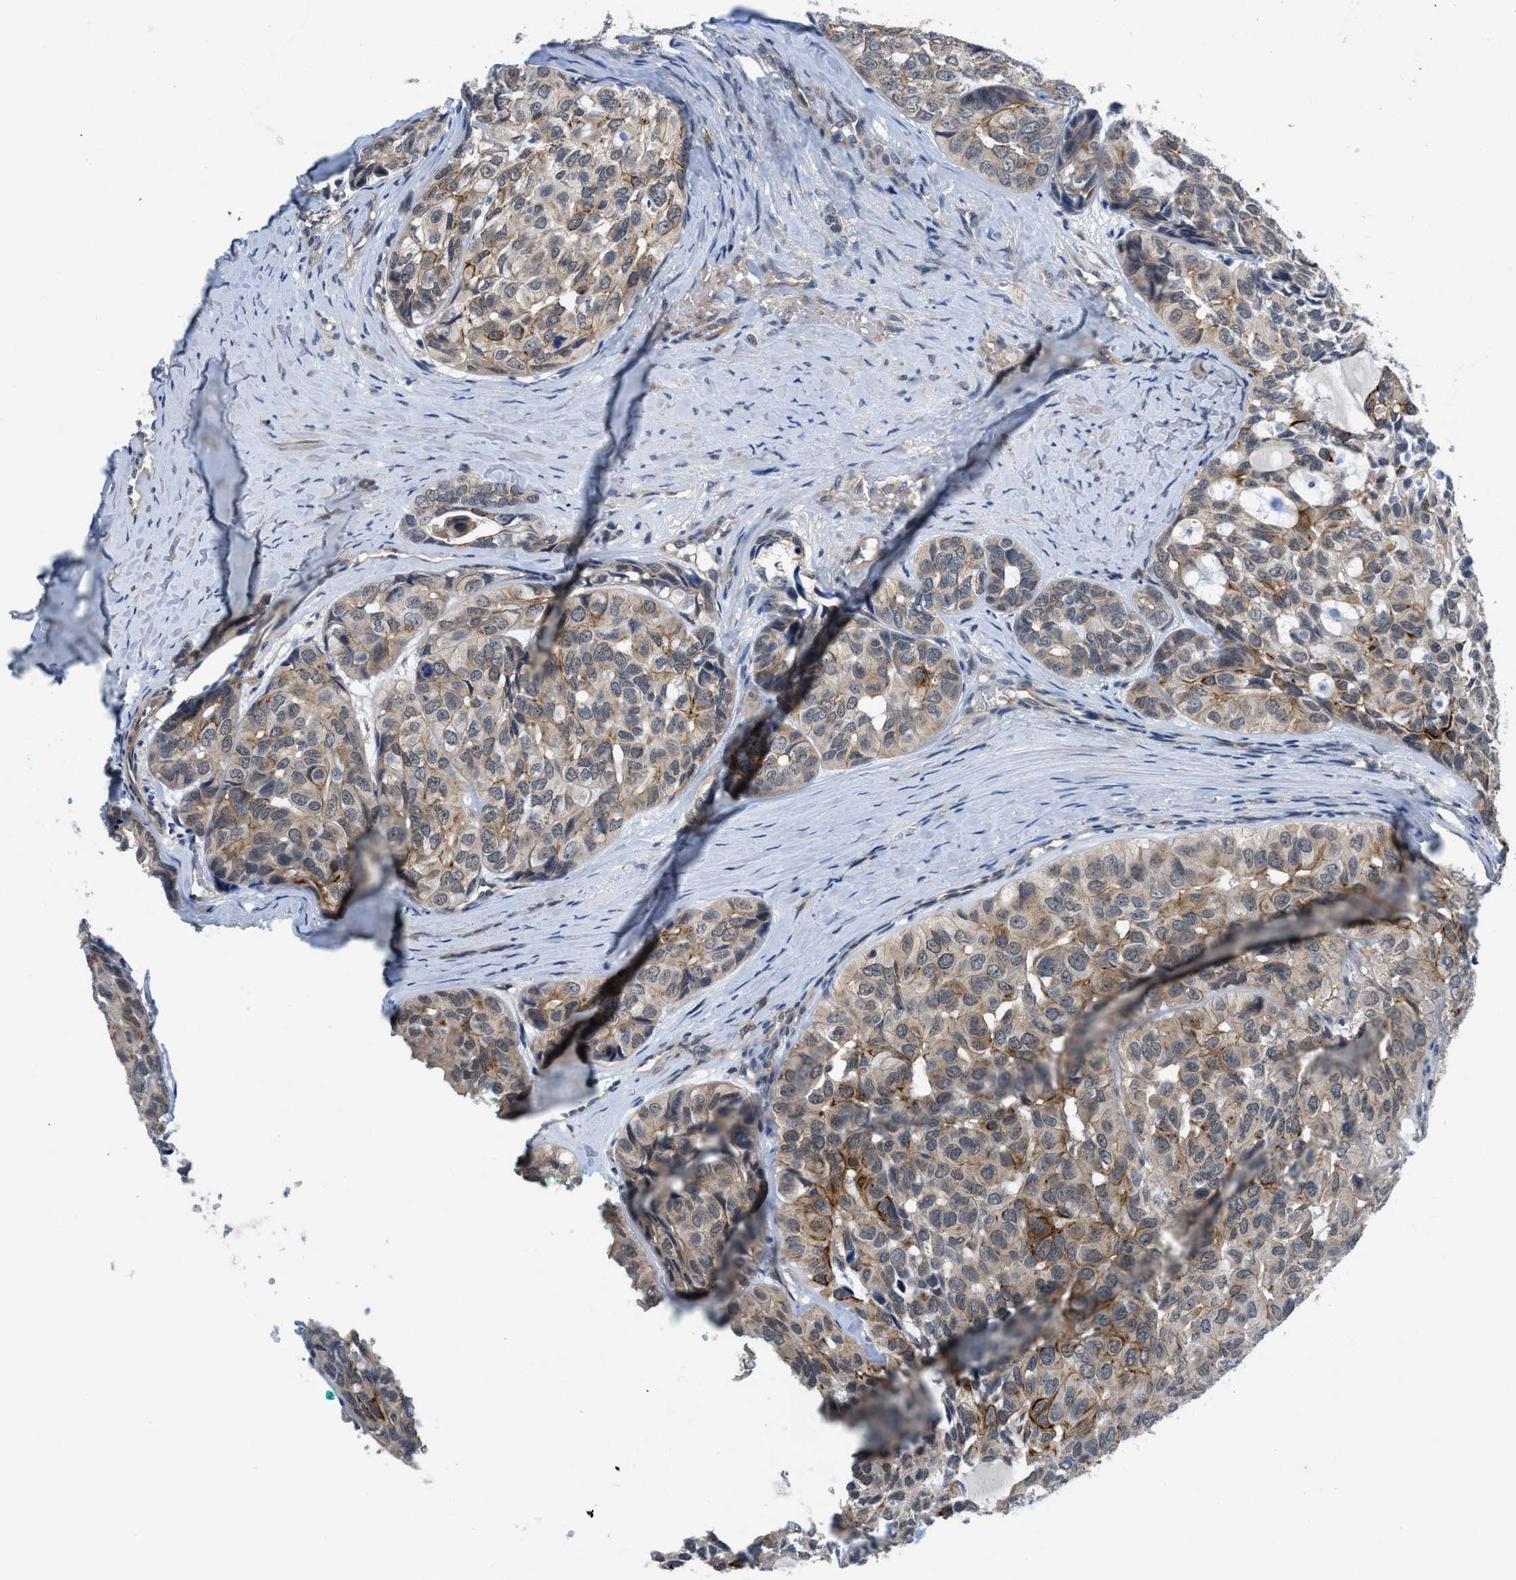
{"staining": {"intensity": "weak", "quantity": ">75%", "location": "cytoplasmic/membranous"}, "tissue": "head and neck cancer", "cell_type": "Tumor cells", "image_type": "cancer", "snomed": [{"axis": "morphology", "description": "Adenocarcinoma, NOS"}, {"axis": "topography", "description": "Salivary gland, NOS"}, {"axis": "topography", "description": "Head-Neck"}], "caption": "Immunohistochemical staining of head and neck cancer (adenocarcinoma) displays weak cytoplasmic/membranous protein positivity in approximately >75% of tumor cells. The staining is performed using DAB brown chromogen to label protein expression. The nuclei are counter-stained blue using hematoxylin.", "gene": "PANX1", "patient": {"sex": "female", "age": 76}}